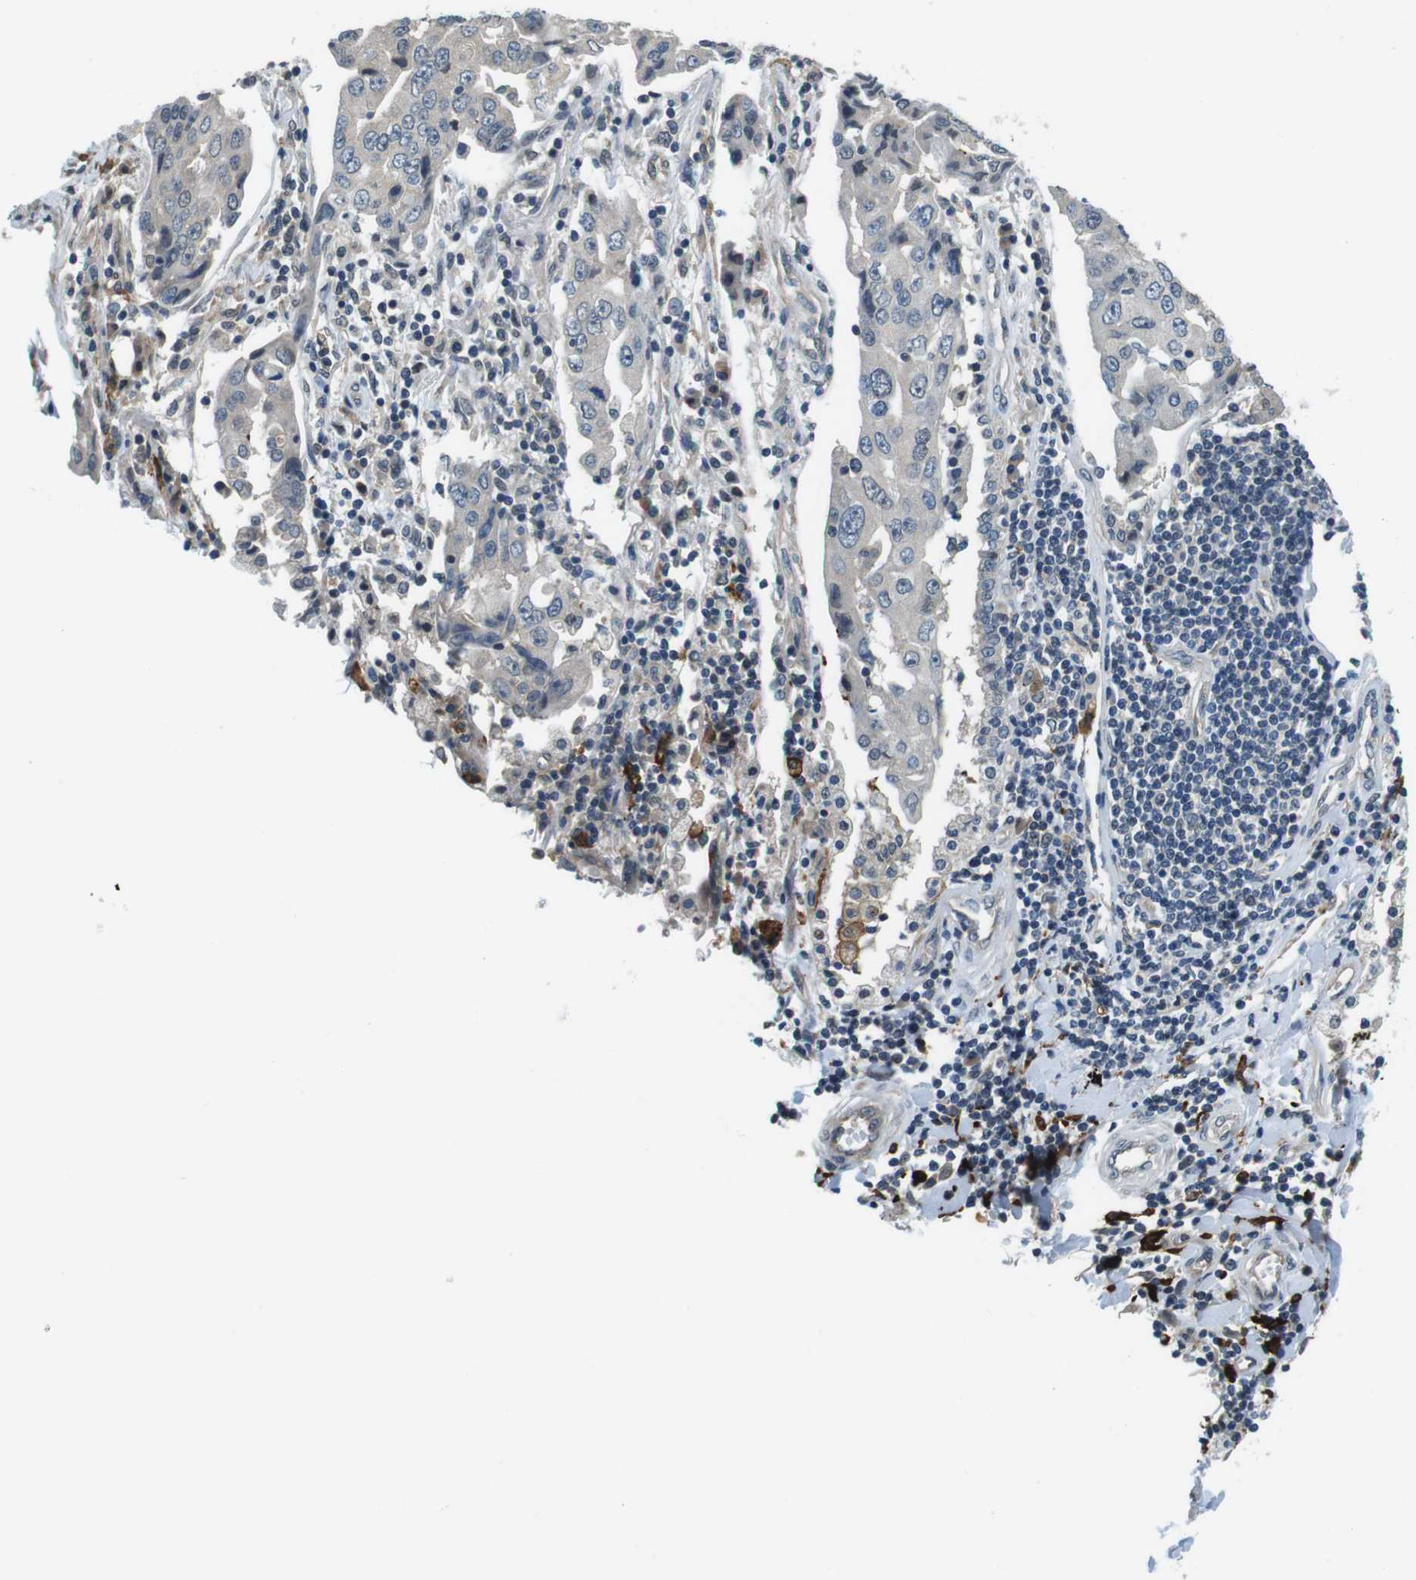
{"staining": {"intensity": "negative", "quantity": "none", "location": "none"}, "tissue": "lung cancer", "cell_type": "Tumor cells", "image_type": "cancer", "snomed": [{"axis": "morphology", "description": "Adenocarcinoma, NOS"}, {"axis": "topography", "description": "Lung"}], "caption": "The histopathology image exhibits no significant positivity in tumor cells of lung cancer.", "gene": "CD163L1", "patient": {"sex": "female", "age": 65}}